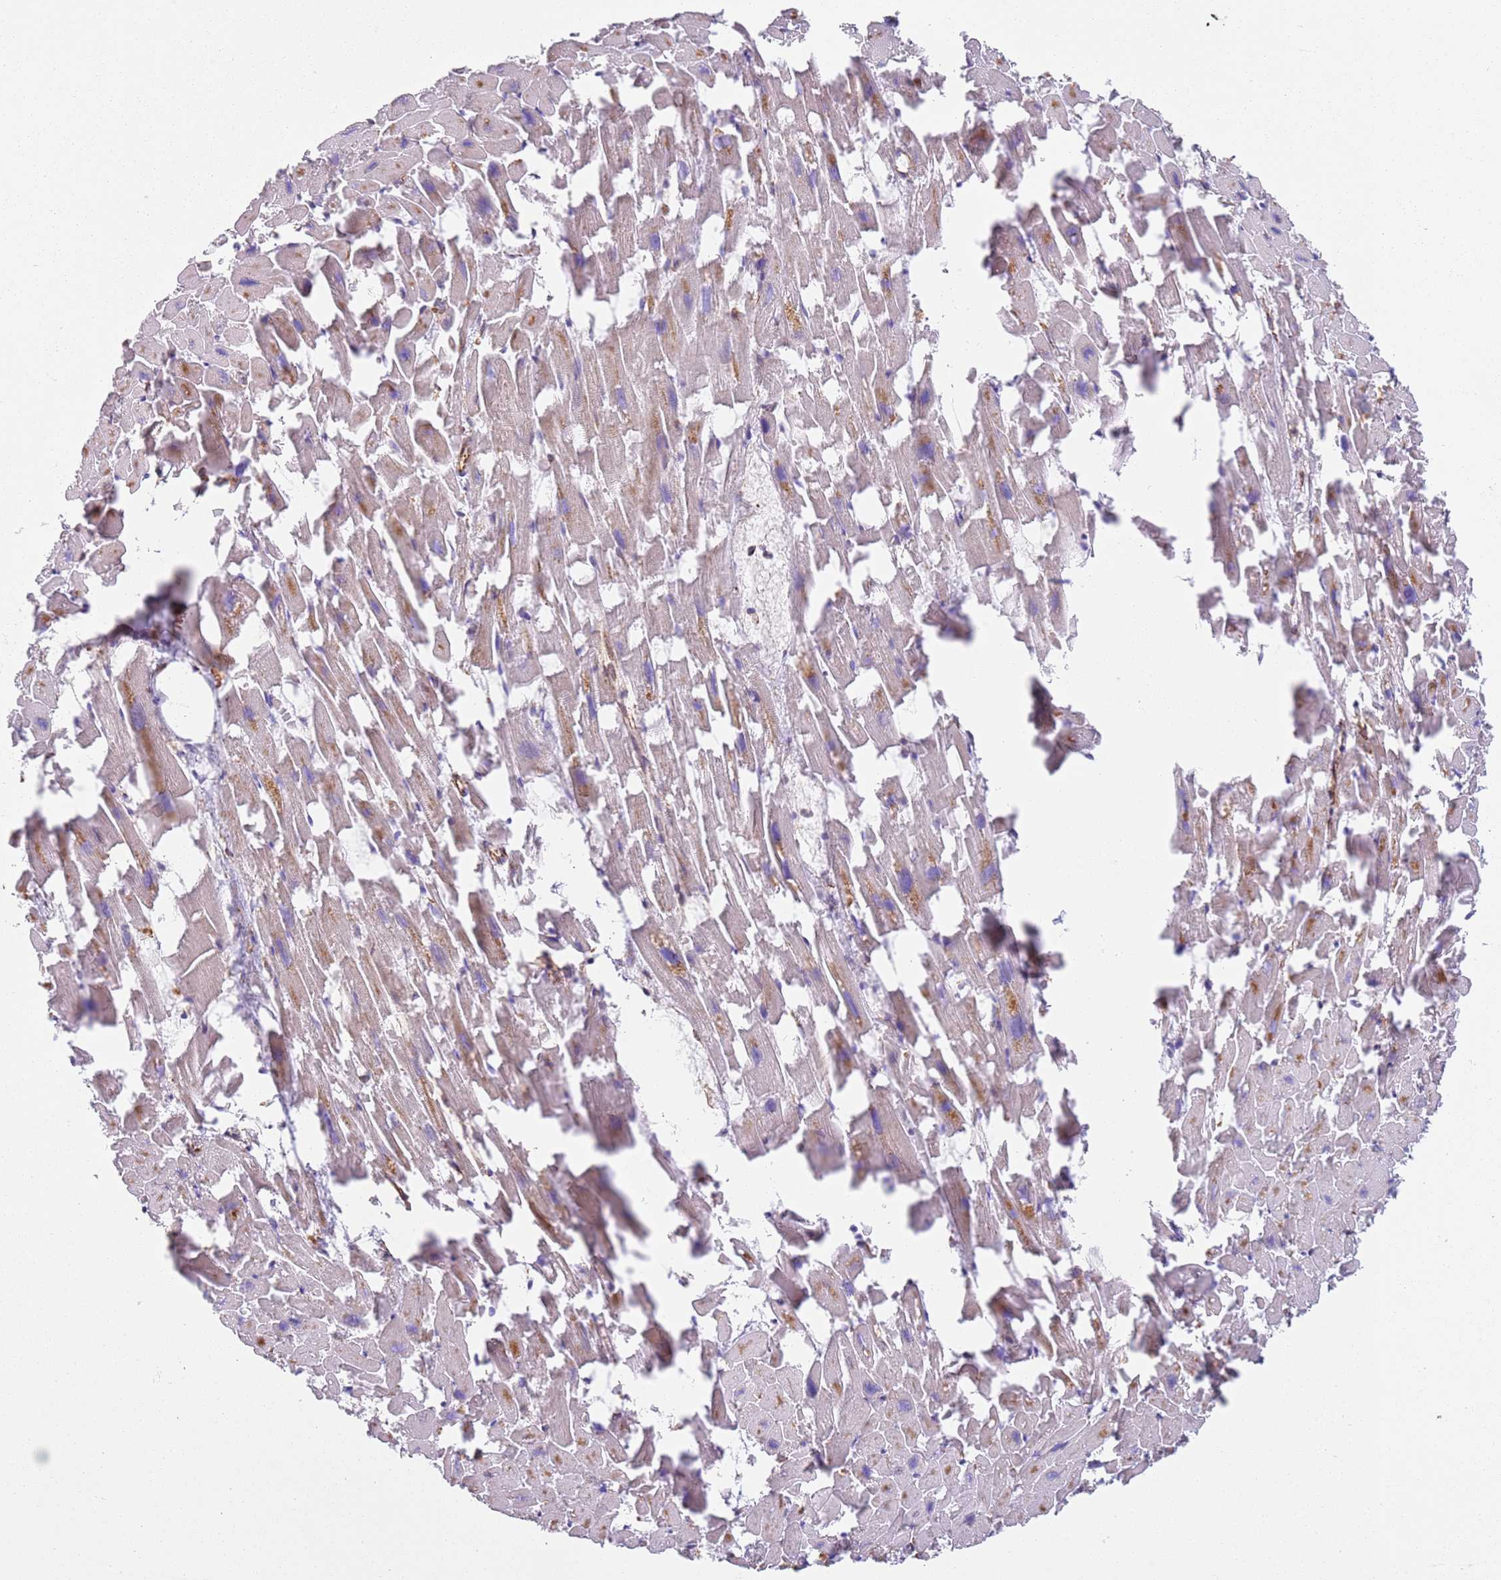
{"staining": {"intensity": "weak", "quantity": "25%-75%", "location": "cytoplasmic/membranous"}, "tissue": "heart muscle", "cell_type": "Cardiomyocytes", "image_type": "normal", "snomed": [{"axis": "morphology", "description": "Normal tissue, NOS"}, {"axis": "topography", "description": "Heart"}], "caption": "Protein expression analysis of normal human heart muscle reveals weak cytoplasmic/membranous positivity in approximately 25%-75% of cardiomyocytes.", "gene": "SNAPIN", "patient": {"sex": "female", "age": 64}}